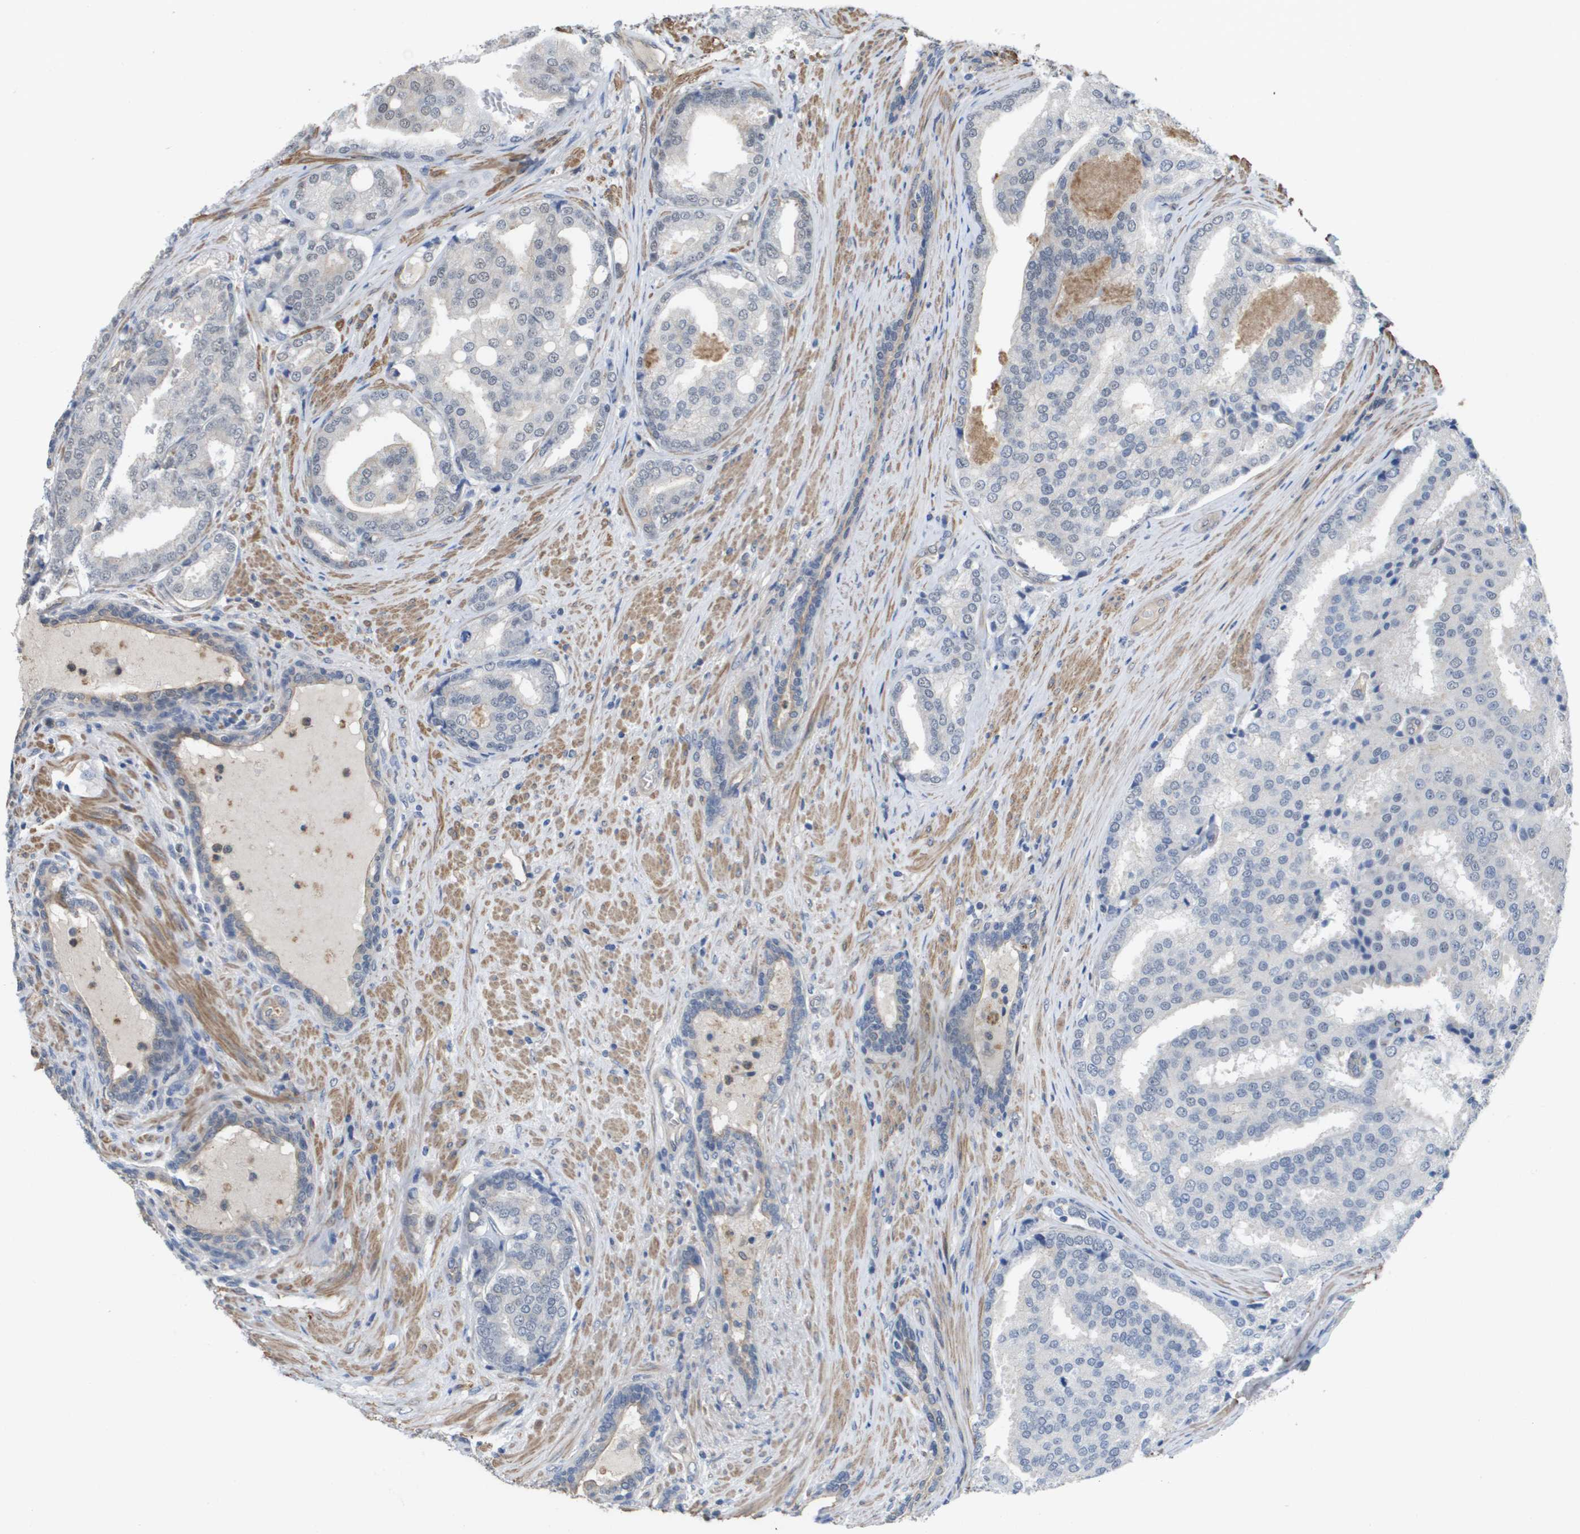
{"staining": {"intensity": "negative", "quantity": "none", "location": "none"}, "tissue": "prostate cancer", "cell_type": "Tumor cells", "image_type": "cancer", "snomed": [{"axis": "morphology", "description": "Adenocarcinoma, High grade"}, {"axis": "topography", "description": "Prostate"}], "caption": "Human high-grade adenocarcinoma (prostate) stained for a protein using IHC reveals no positivity in tumor cells.", "gene": "RNF112", "patient": {"sex": "male", "age": 50}}